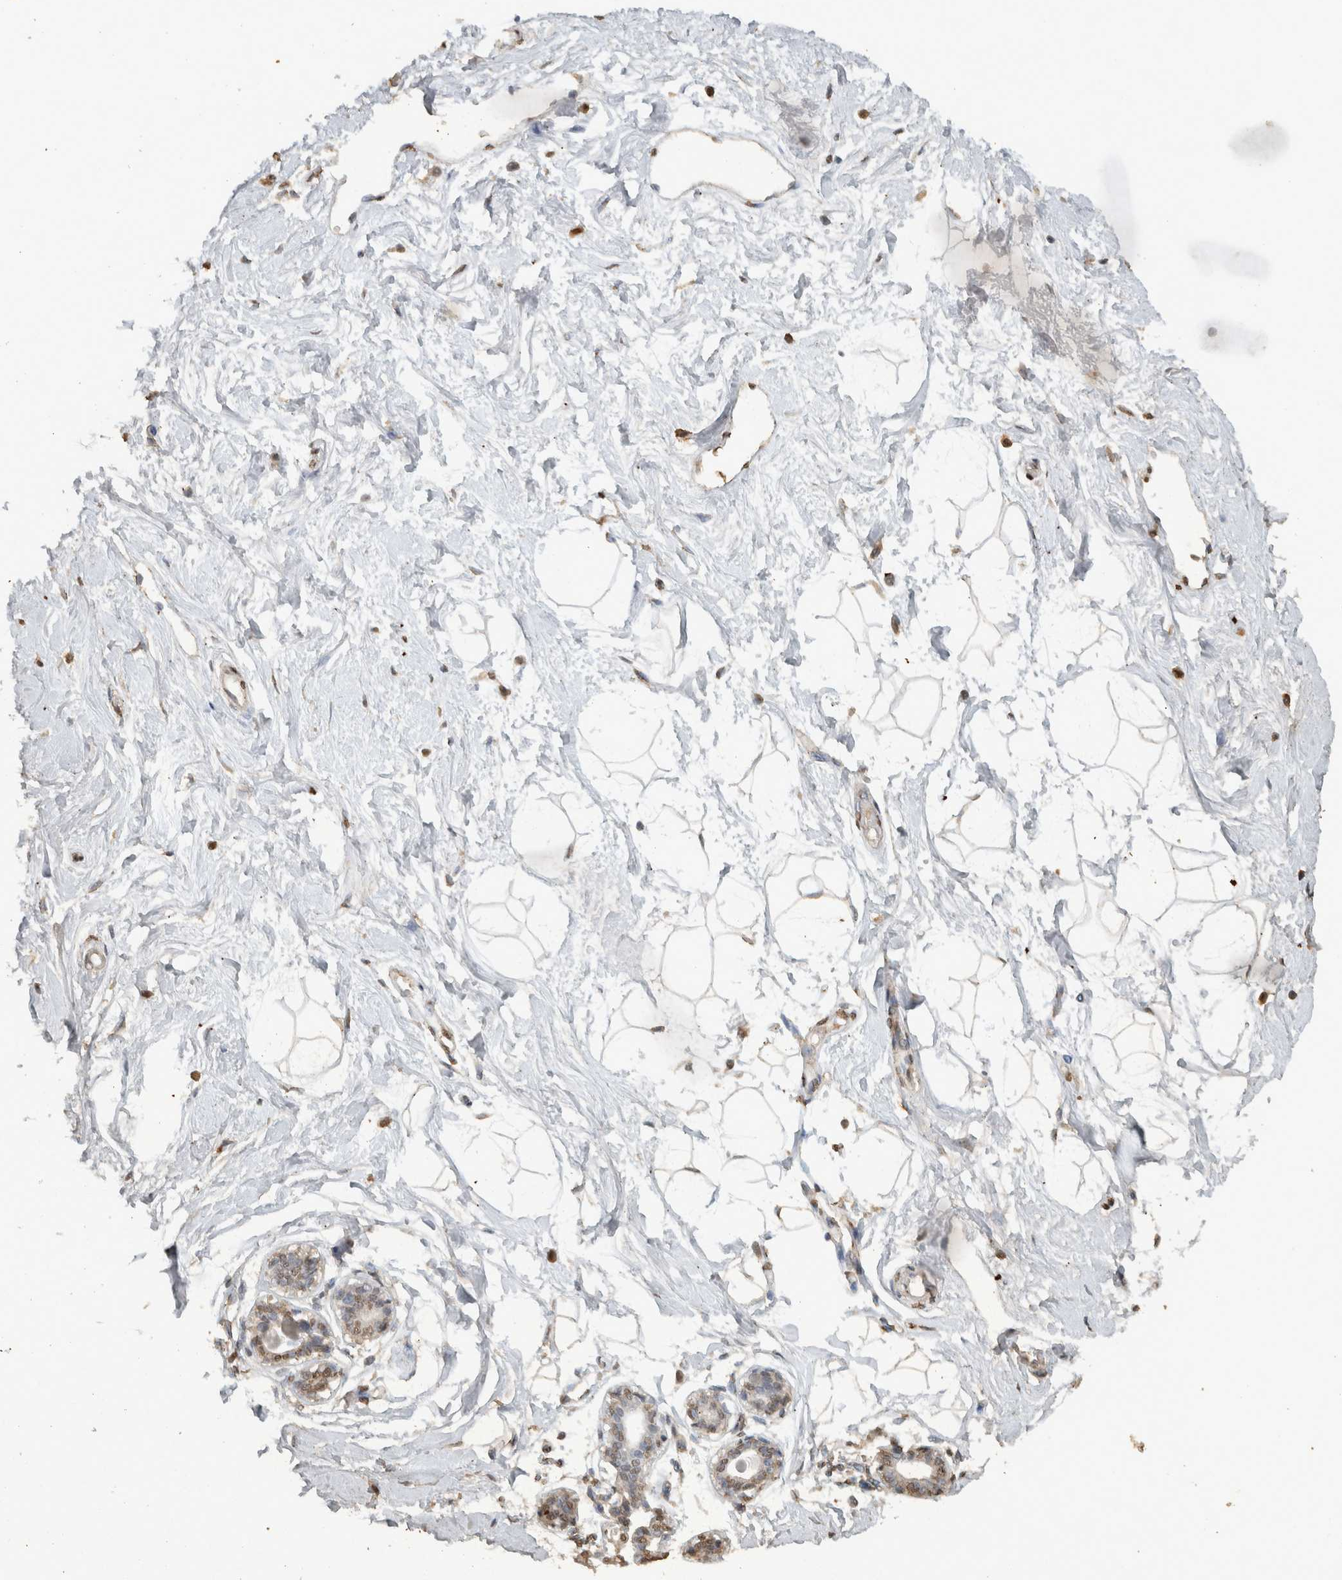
{"staining": {"intensity": "moderate", "quantity": ">75%", "location": "nuclear"}, "tissue": "breast", "cell_type": "Adipocytes", "image_type": "normal", "snomed": [{"axis": "morphology", "description": "Normal tissue, NOS"}, {"axis": "topography", "description": "Breast"}], "caption": "This is a histology image of immunohistochemistry staining of unremarkable breast, which shows moderate expression in the nuclear of adipocytes.", "gene": "HAND2", "patient": {"sex": "female", "age": 45}}